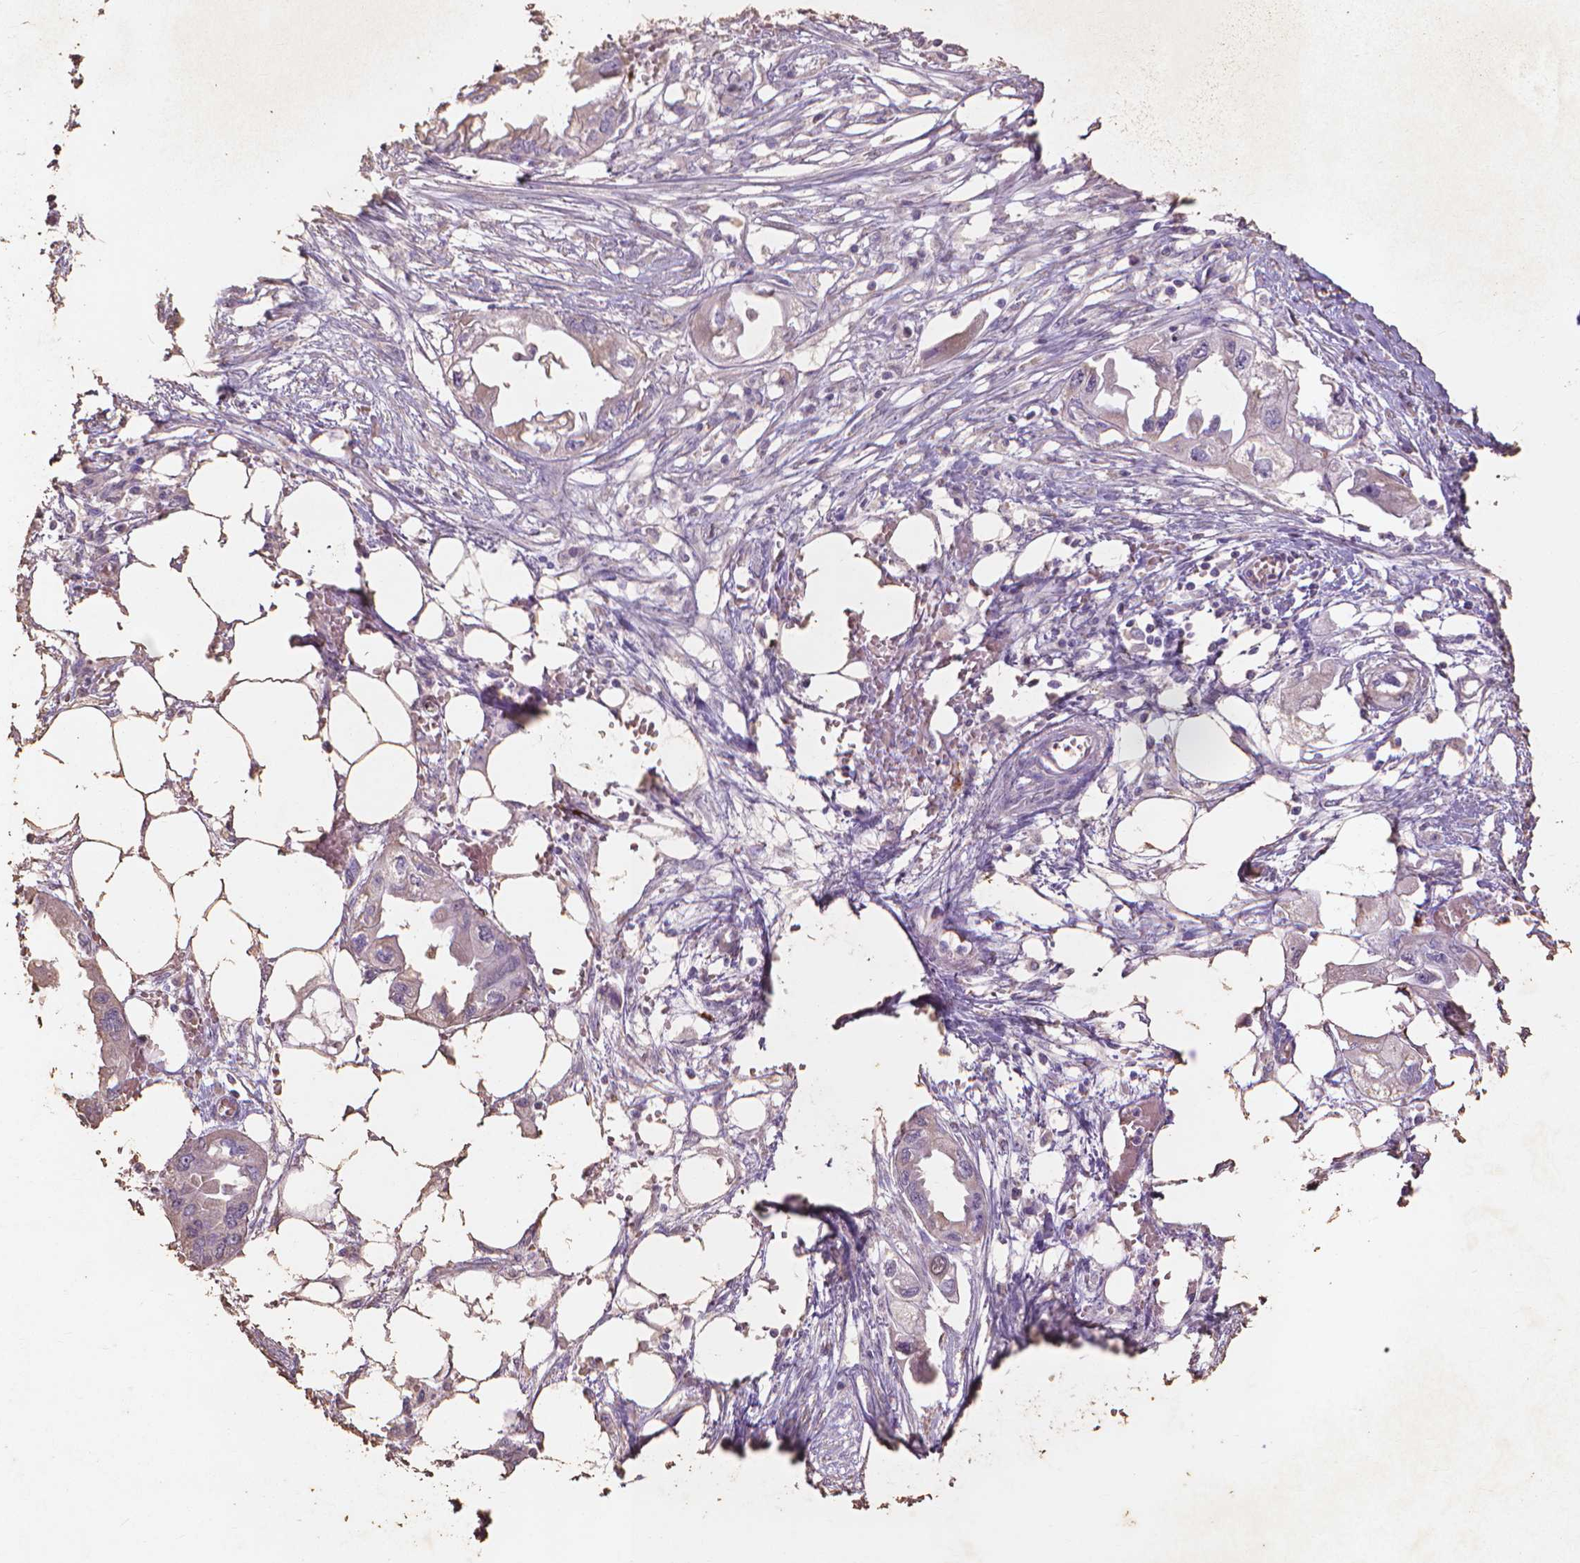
{"staining": {"intensity": "negative", "quantity": "none", "location": "none"}, "tissue": "endometrial cancer", "cell_type": "Tumor cells", "image_type": "cancer", "snomed": [{"axis": "morphology", "description": "Adenocarcinoma, NOS"}, {"axis": "morphology", "description": "Adenocarcinoma, metastatic, NOS"}, {"axis": "topography", "description": "Adipose tissue"}, {"axis": "topography", "description": "Endometrium"}], "caption": "This is a micrograph of IHC staining of endometrial adenocarcinoma, which shows no positivity in tumor cells.", "gene": "MMP11", "patient": {"sex": "female", "age": 67}}